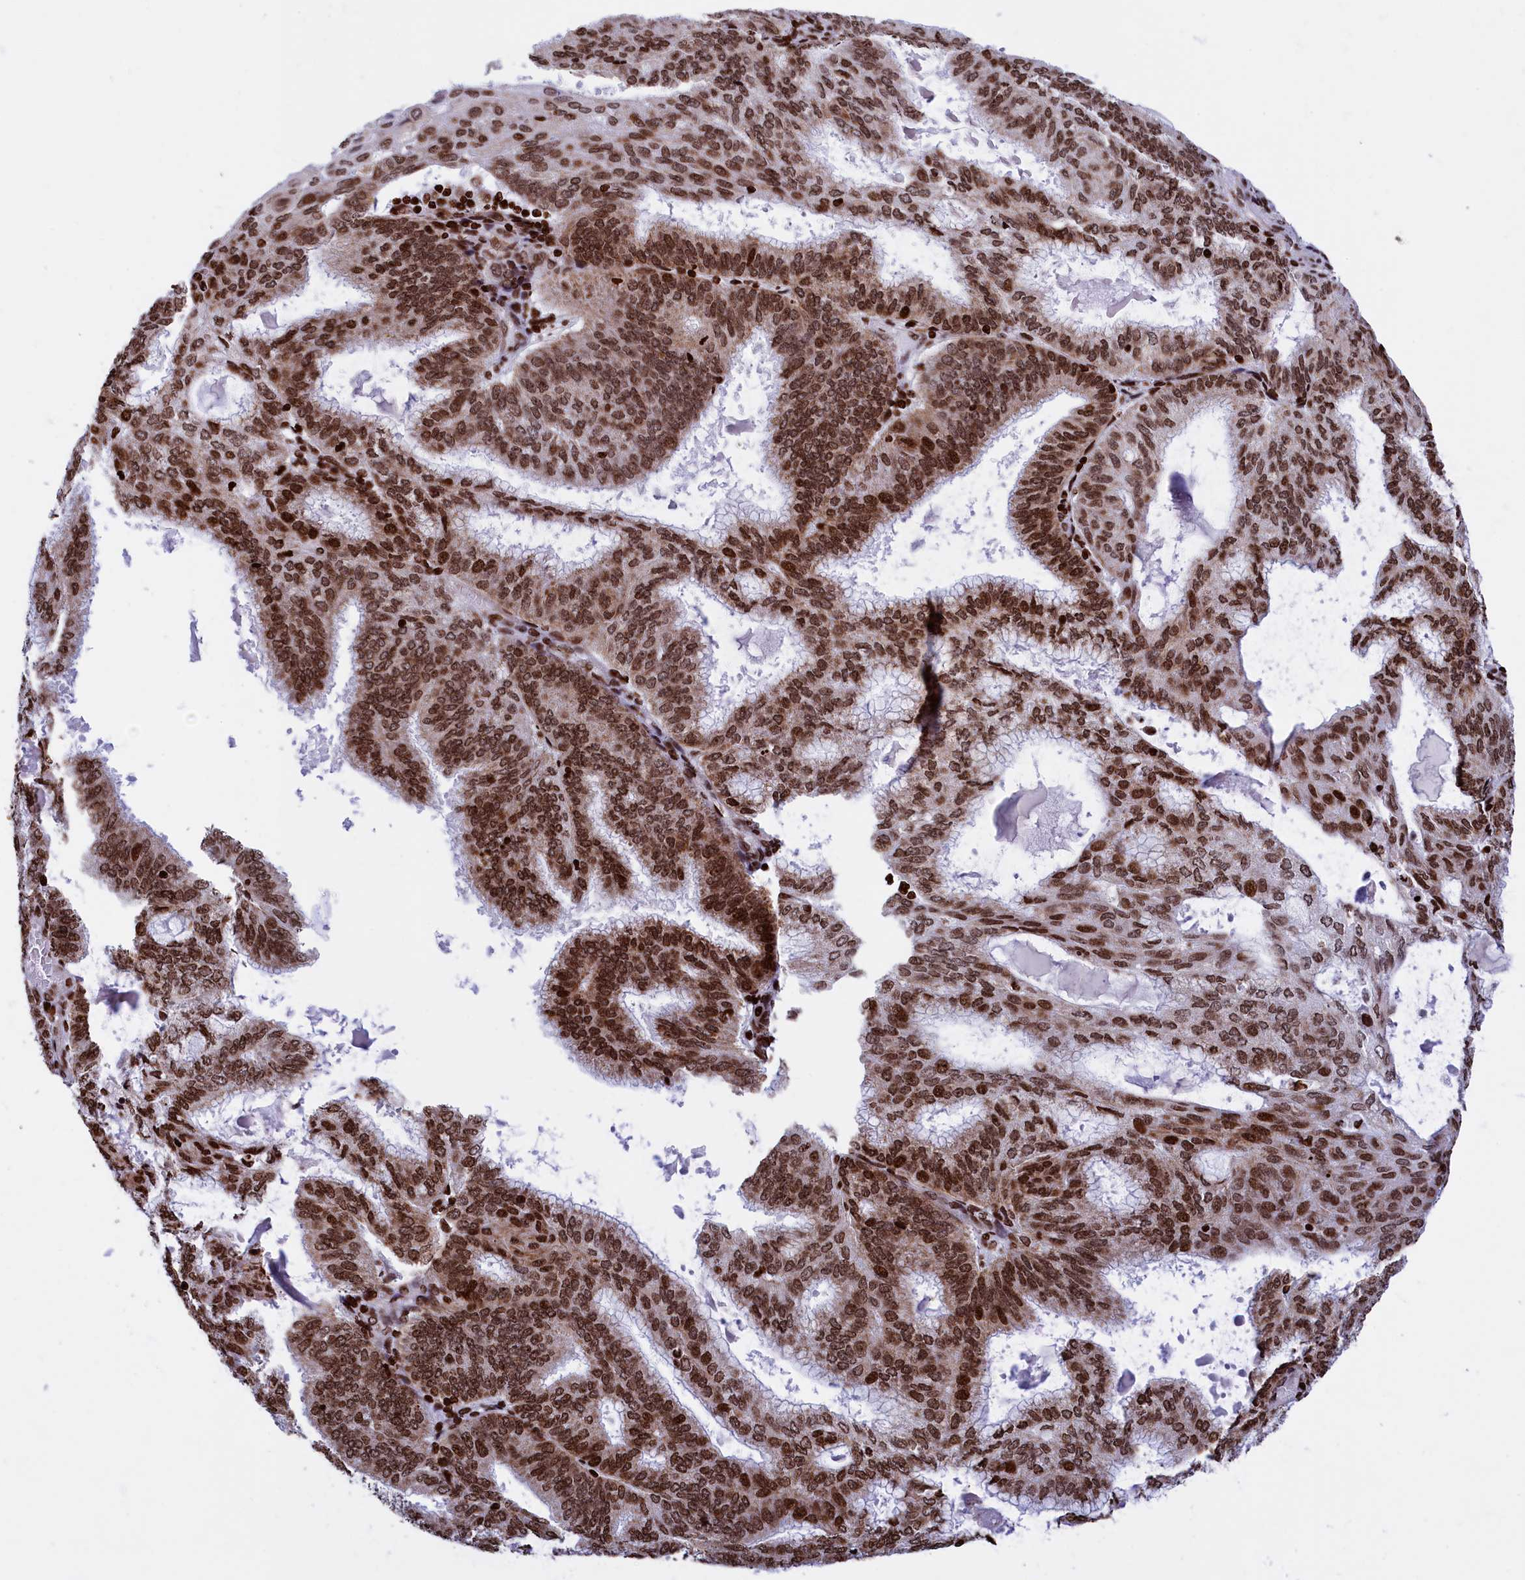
{"staining": {"intensity": "strong", "quantity": ">75%", "location": "cytoplasmic/membranous,nuclear"}, "tissue": "endometrial cancer", "cell_type": "Tumor cells", "image_type": "cancer", "snomed": [{"axis": "morphology", "description": "Adenocarcinoma, NOS"}, {"axis": "topography", "description": "Endometrium"}], "caption": "Immunohistochemistry micrograph of human endometrial adenocarcinoma stained for a protein (brown), which displays high levels of strong cytoplasmic/membranous and nuclear positivity in approximately >75% of tumor cells.", "gene": "TIMM29", "patient": {"sex": "female", "age": 49}}